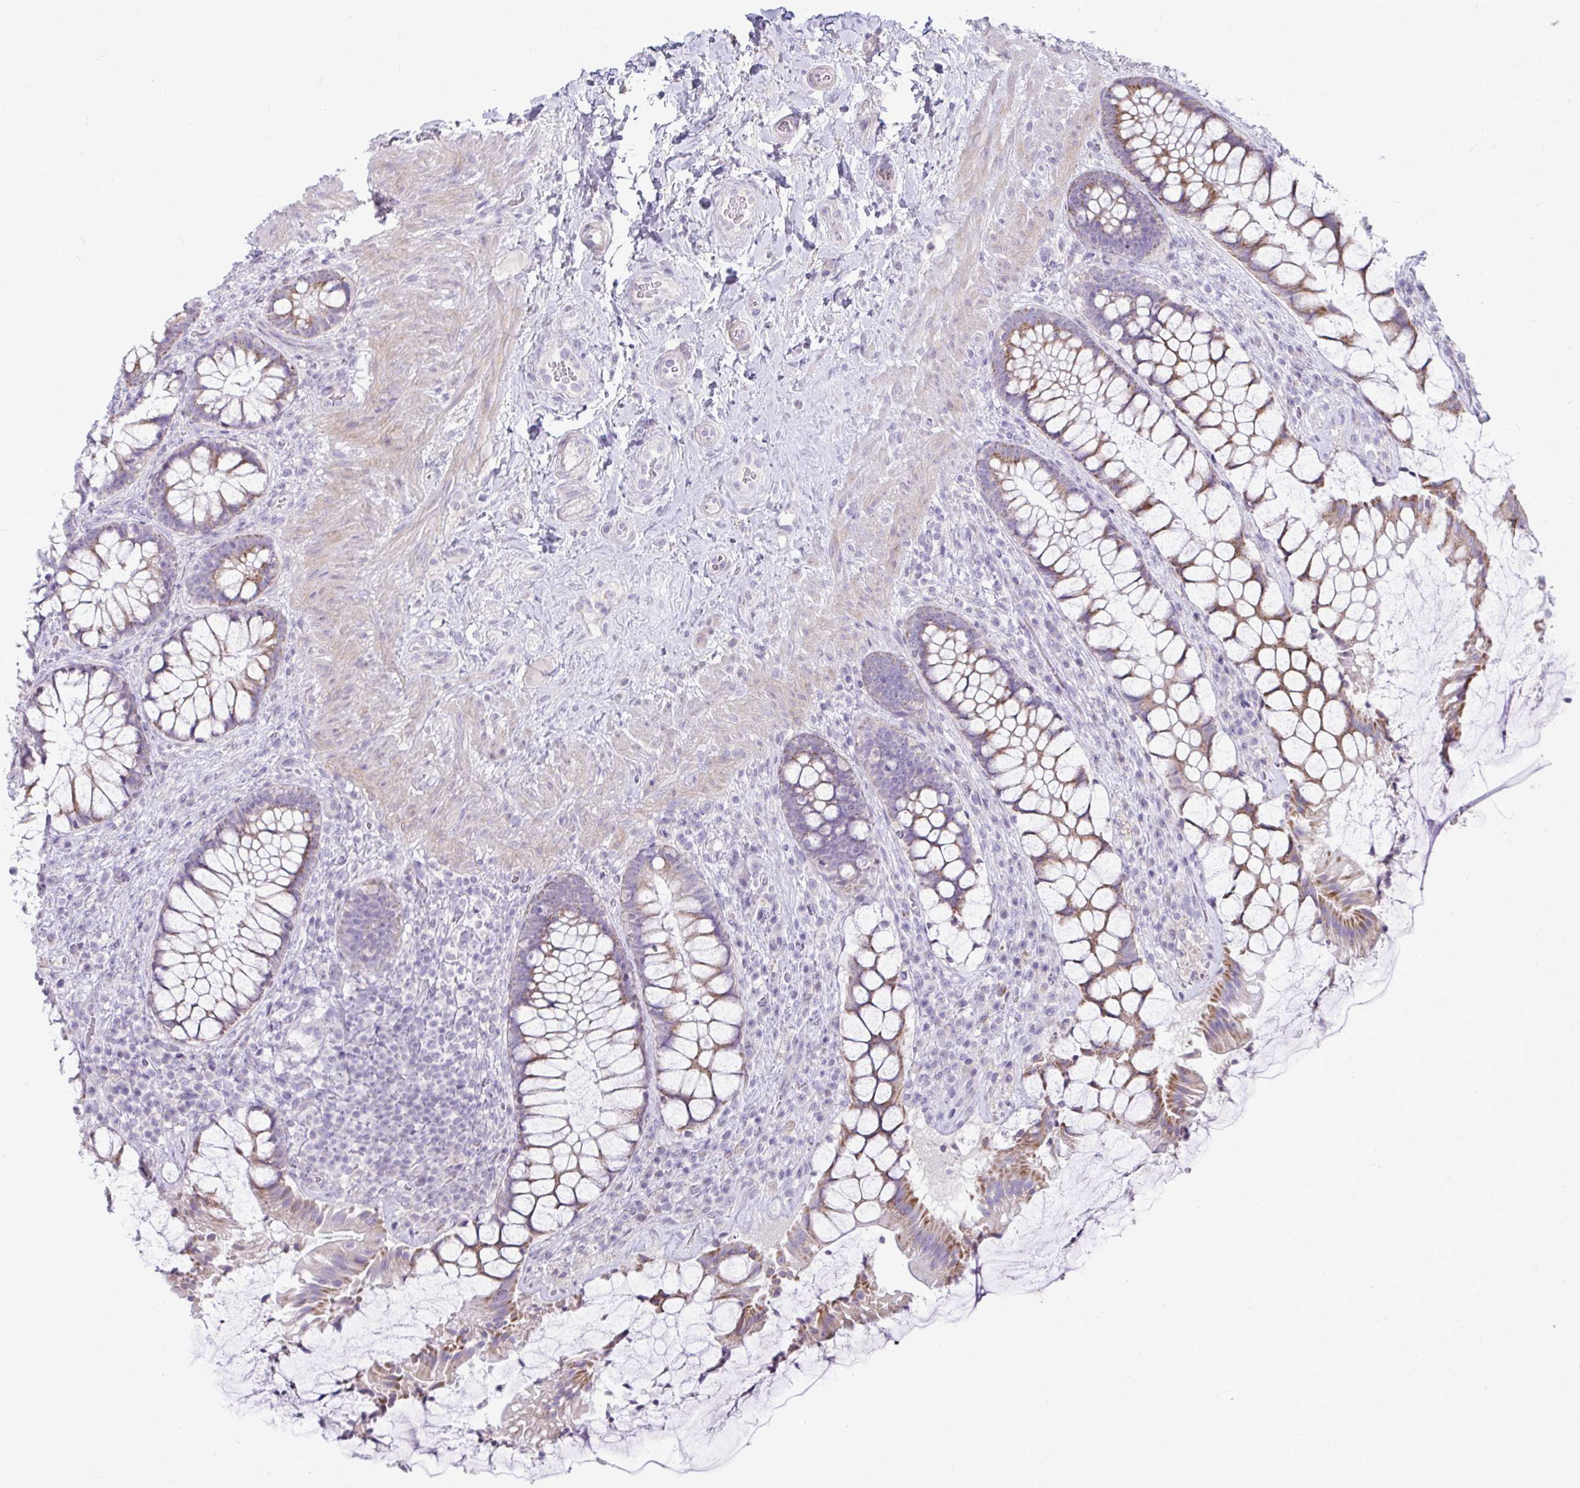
{"staining": {"intensity": "moderate", "quantity": "25%-75%", "location": "cytoplasmic/membranous"}, "tissue": "rectum", "cell_type": "Glandular cells", "image_type": "normal", "snomed": [{"axis": "morphology", "description": "Normal tissue, NOS"}, {"axis": "topography", "description": "Rectum"}], "caption": "An immunohistochemistry histopathology image of normal tissue is shown. Protein staining in brown highlights moderate cytoplasmic/membranous positivity in rectum within glandular cells.", "gene": "MSMO1", "patient": {"sex": "female", "age": 58}}